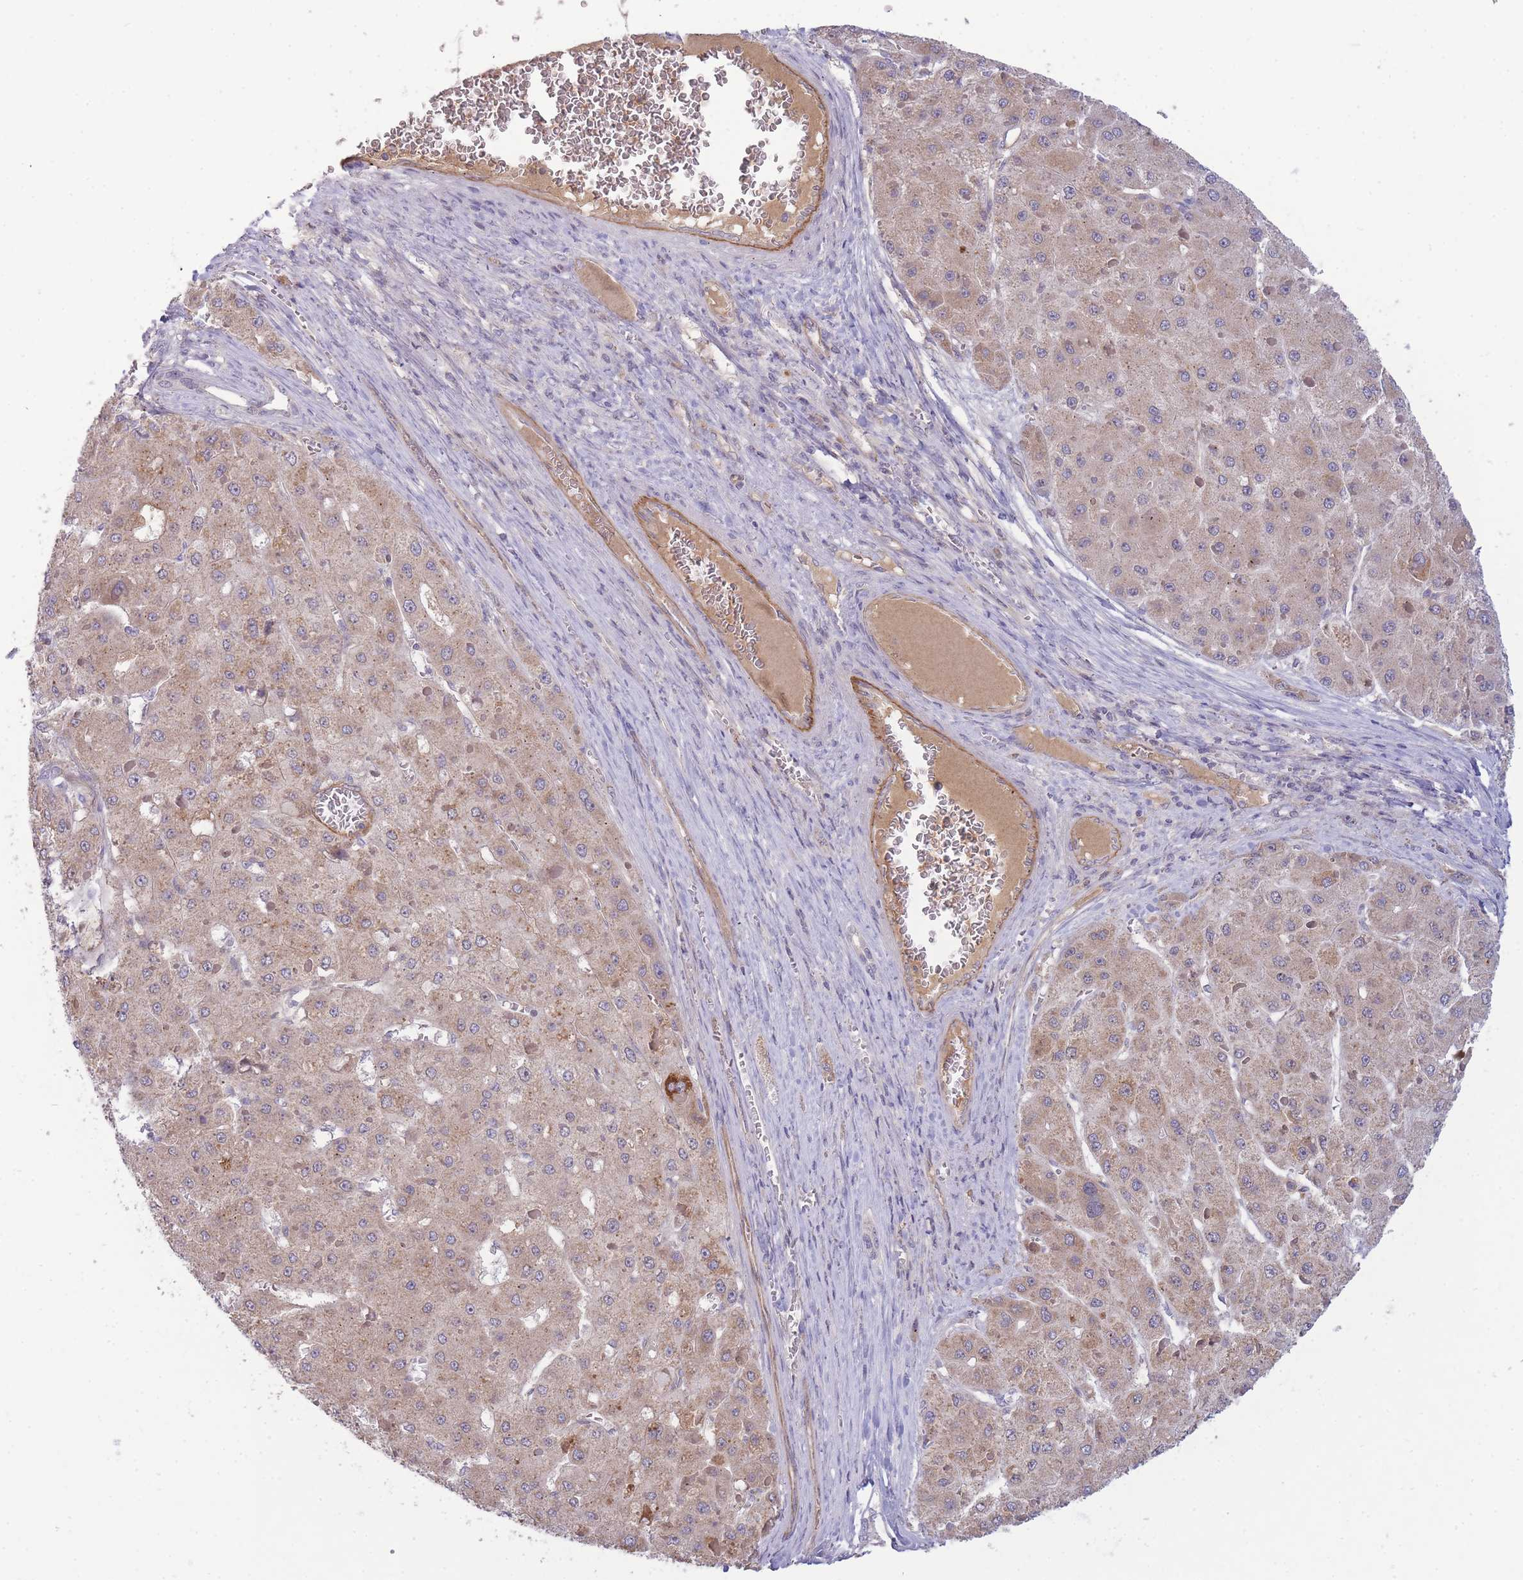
{"staining": {"intensity": "weak", "quantity": ">75%", "location": "cytoplasmic/membranous"}, "tissue": "liver cancer", "cell_type": "Tumor cells", "image_type": "cancer", "snomed": [{"axis": "morphology", "description": "Carcinoma, Hepatocellular, NOS"}, {"axis": "topography", "description": "Liver"}], "caption": "Hepatocellular carcinoma (liver) stained with IHC displays weak cytoplasmic/membranous positivity in about >75% of tumor cells.", "gene": "NDUFAF5", "patient": {"sex": "female", "age": 73}}